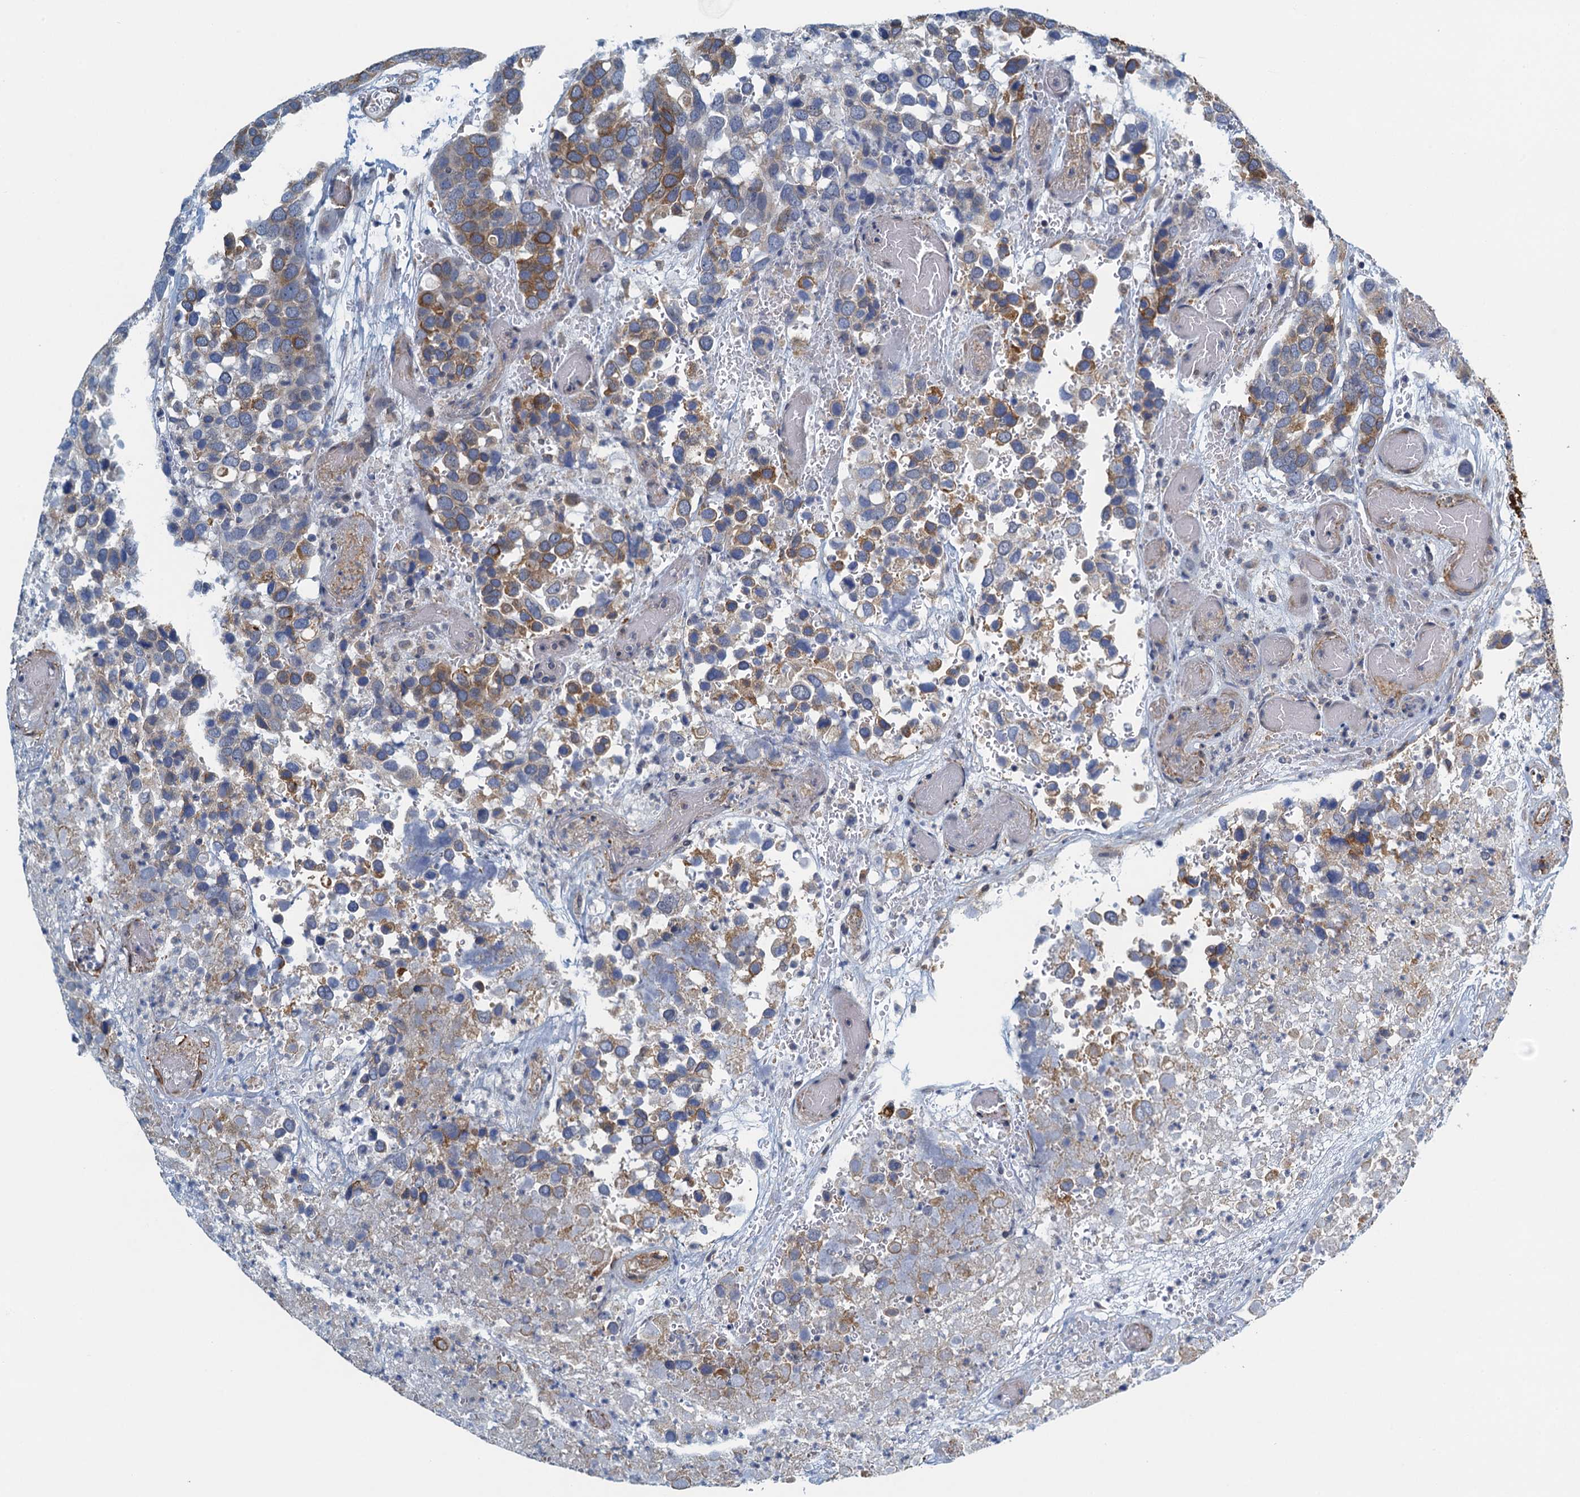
{"staining": {"intensity": "moderate", "quantity": "25%-75%", "location": "cytoplasmic/membranous"}, "tissue": "breast cancer", "cell_type": "Tumor cells", "image_type": "cancer", "snomed": [{"axis": "morphology", "description": "Duct carcinoma"}, {"axis": "topography", "description": "Breast"}], "caption": "High-magnification brightfield microscopy of breast cancer (intraductal carcinoma) stained with DAB (brown) and counterstained with hematoxylin (blue). tumor cells exhibit moderate cytoplasmic/membranous expression is seen in about25%-75% of cells.", "gene": "ALG2", "patient": {"sex": "female", "age": 83}}